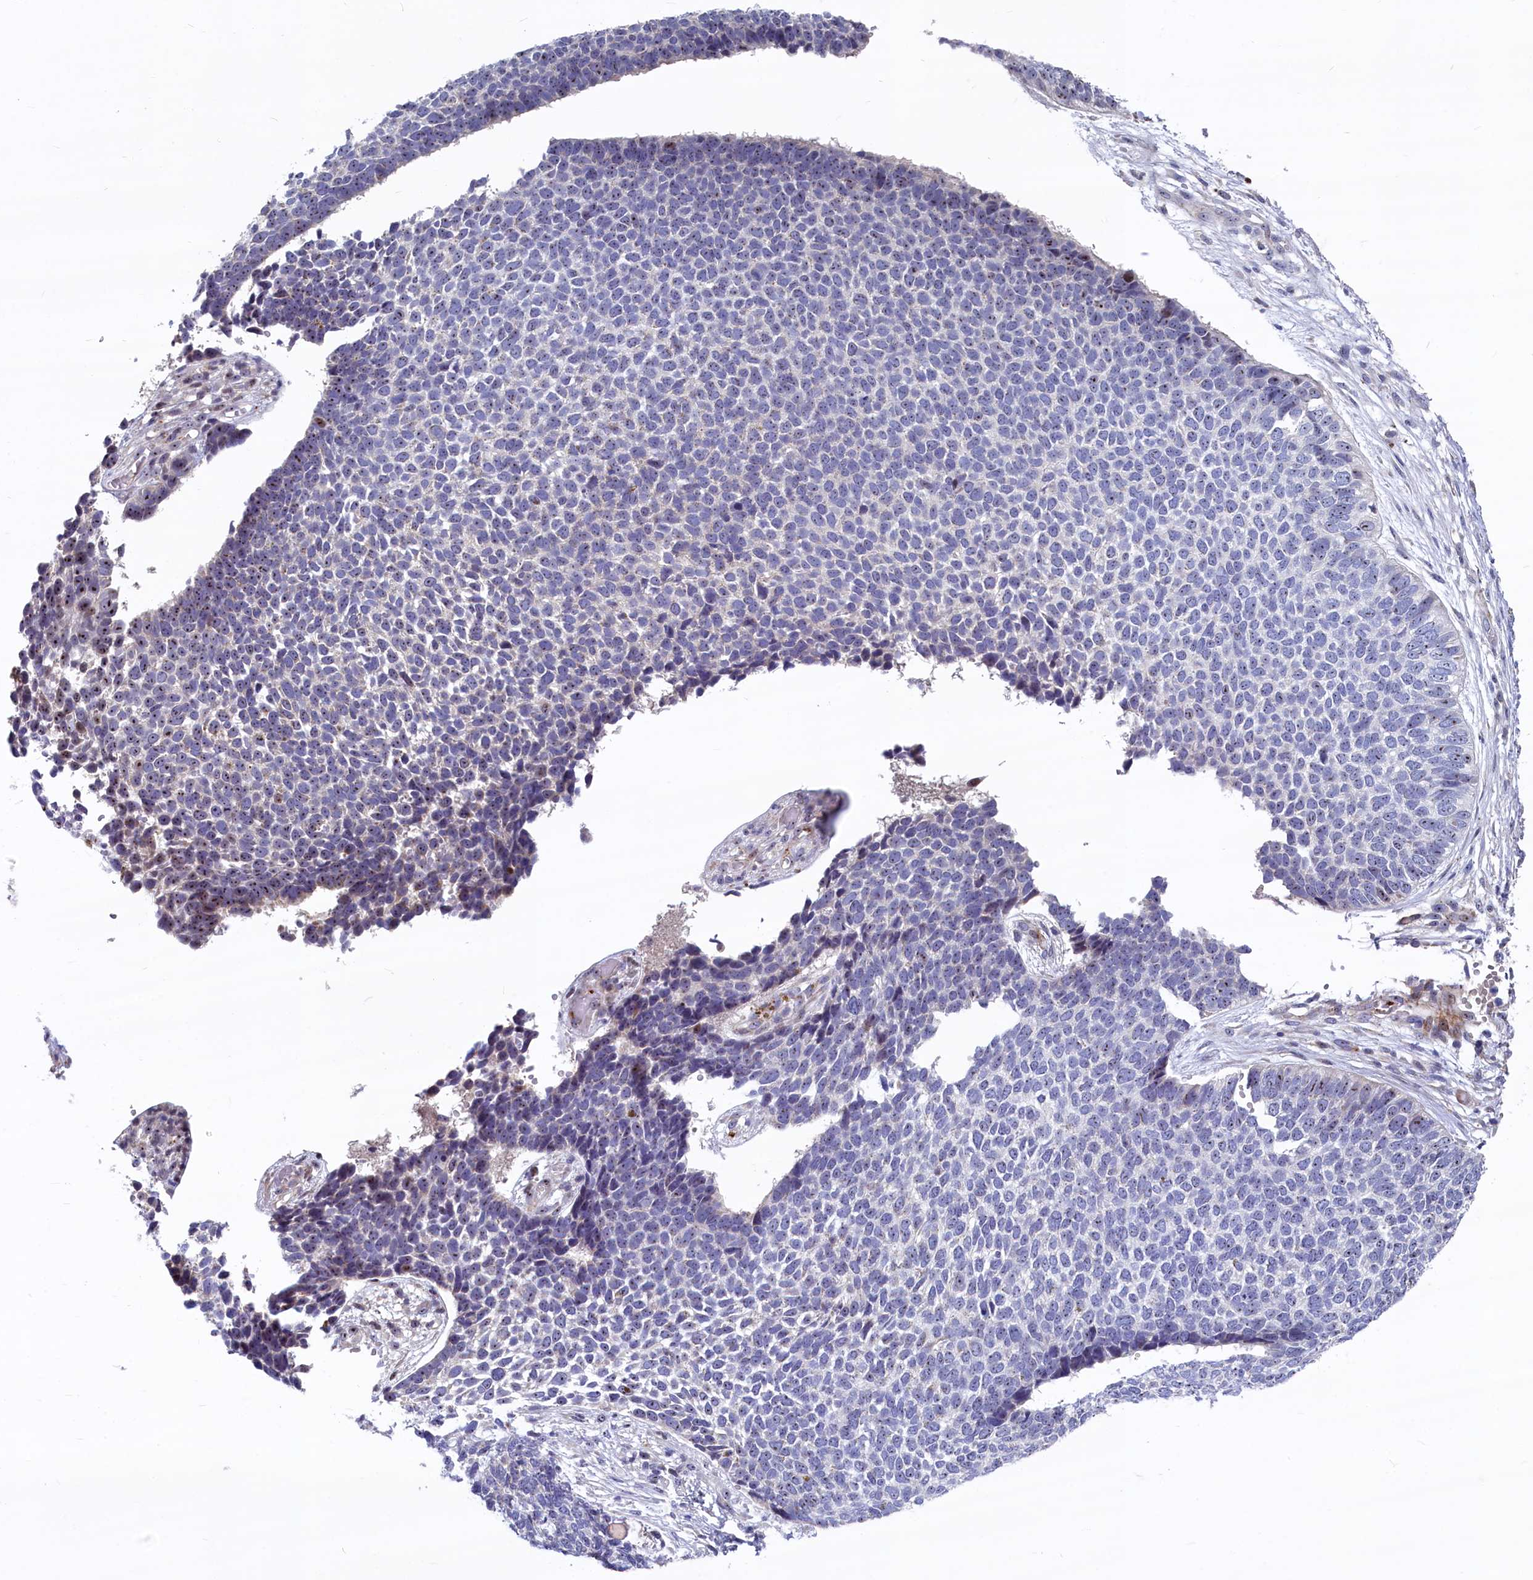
{"staining": {"intensity": "weak", "quantity": "<25%", "location": "nuclear"}, "tissue": "skin cancer", "cell_type": "Tumor cells", "image_type": "cancer", "snomed": [{"axis": "morphology", "description": "Basal cell carcinoma"}, {"axis": "topography", "description": "Skin"}], "caption": "High power microscopy image of an immunohistochemistry (IHC) micrograph of skin basal cell carcinoma, revealing no significant positivity in tumor cells. (Brightfield microscopy of DAB immunohistochemistry (IHC) at high magnification).", "gene": "ASXL3", "patient": {"sex": "female", "age": 84}}